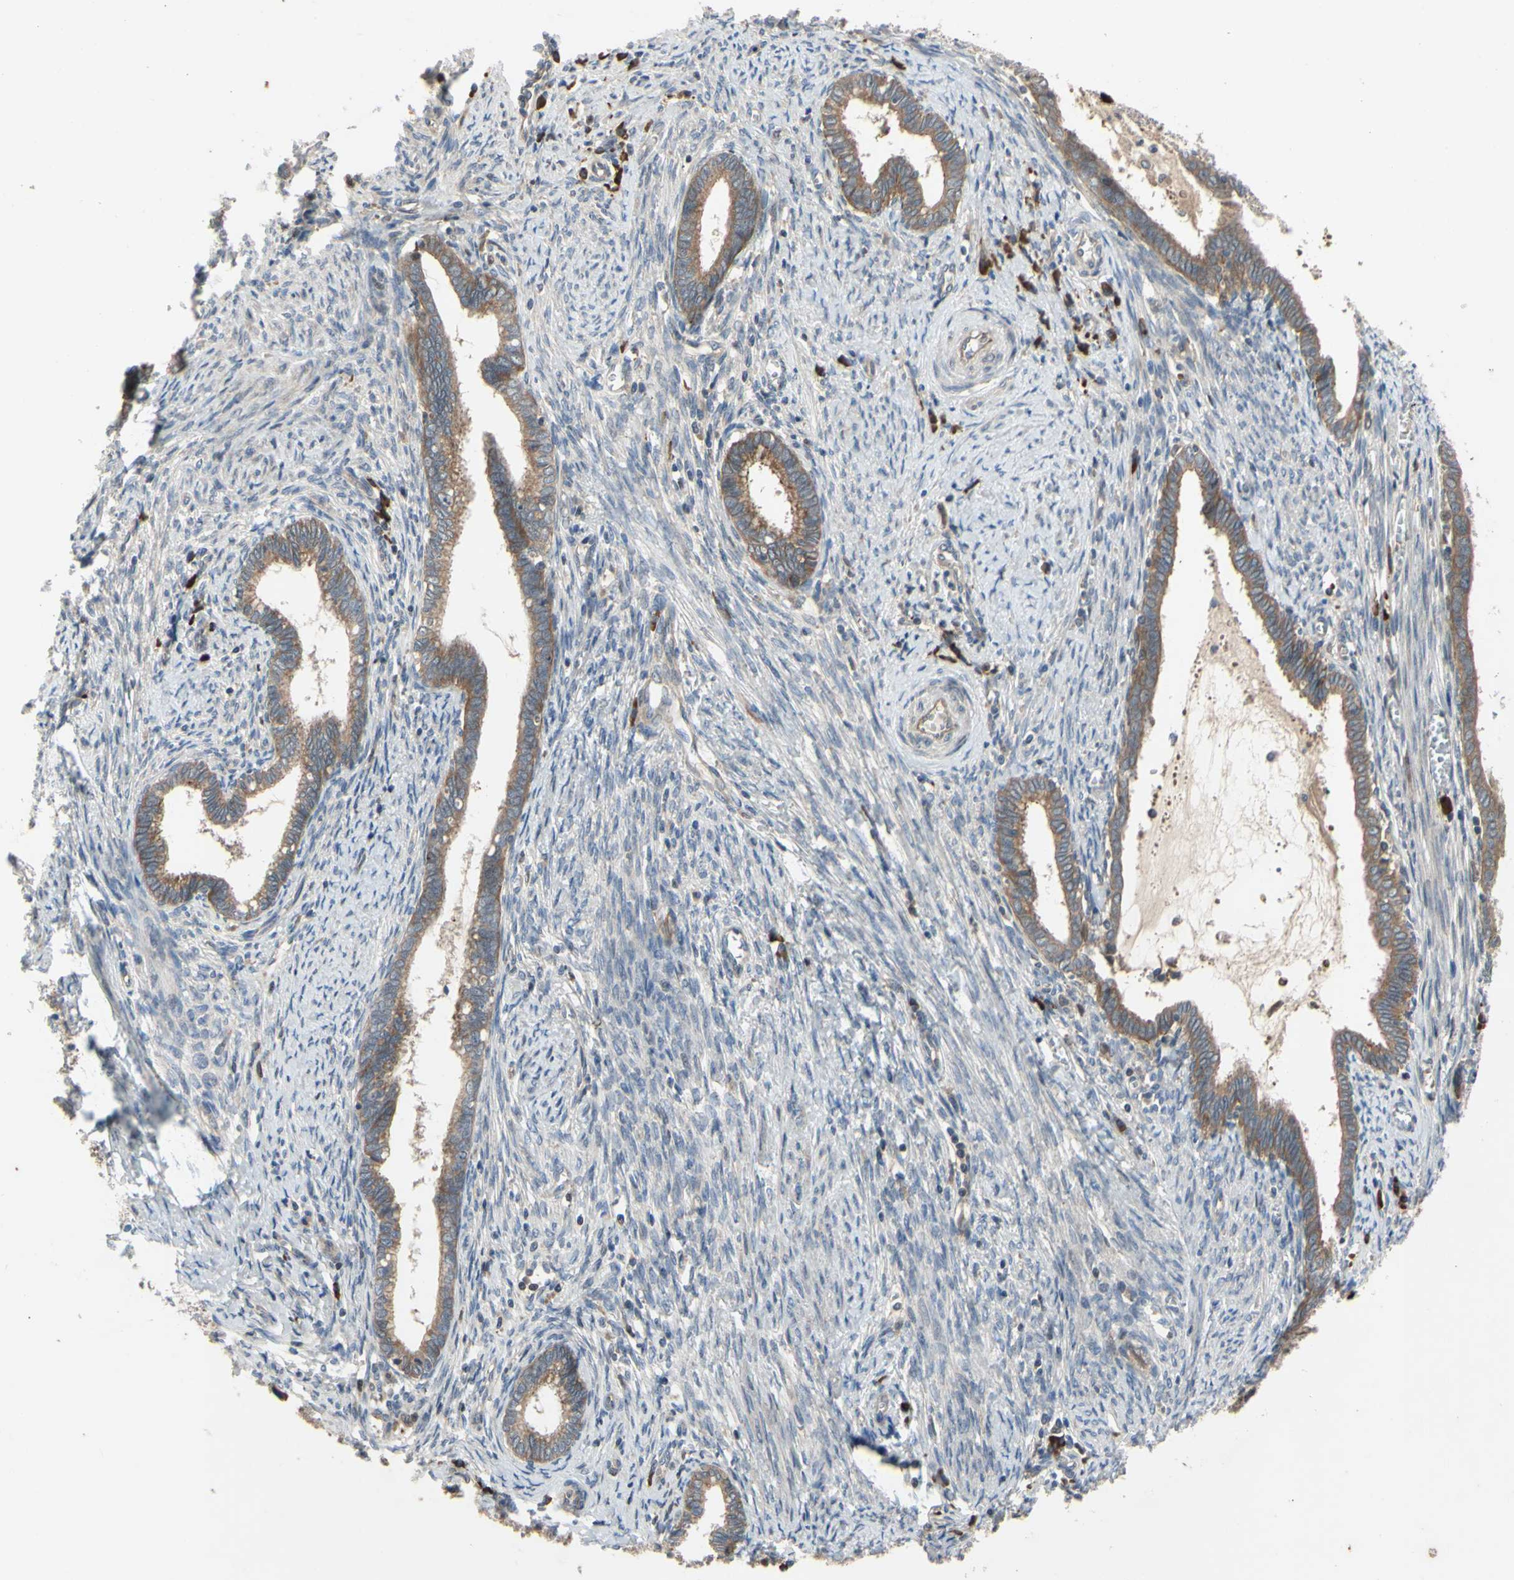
{"staining": {"intensity": "moderate", "quantity": ">75%", "location": "cytoplasmic/membranous"}, "tissue": "cervical cancer", "cell_type": "Tumor cells", "image_type": "cancer", "snomed": [{"axis": "morphology", "description": "Adenocarcinoma, NOS"}, {"axis": "topography", "description": "Cervix"}], "caption": "Cervical cancer was stained to show a protein in brown. There is medium levels of moderate cytoplasmic/membranous positivity in approximately >75% of tumor cells.", "gene": "XIAP", "patient": {"sex": "female", "age": 44}}